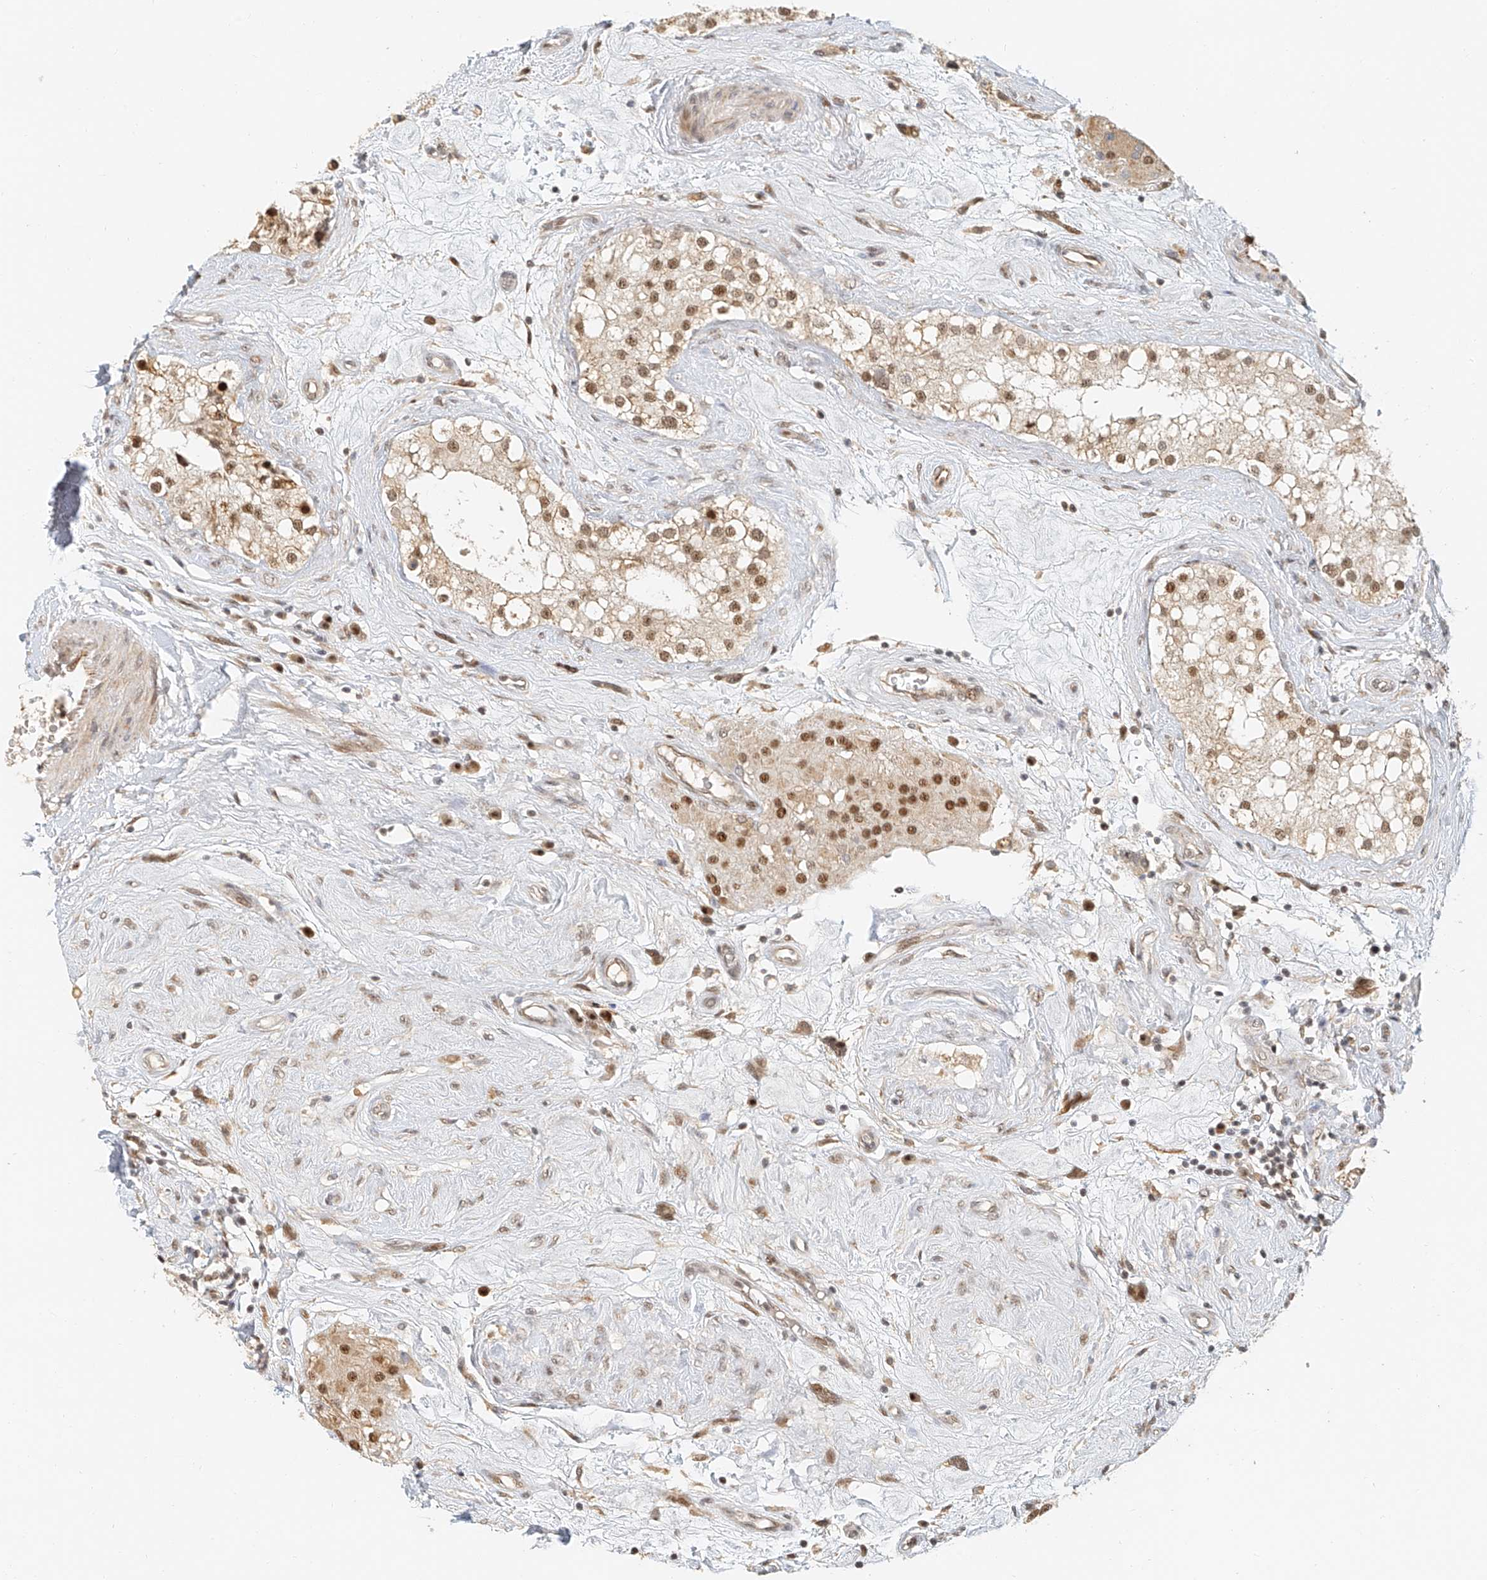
{"staining": {"intensity": "moderate", "quantity": ">75%", "location": "nuclear"}, "tissue": "testis", "cell_type": "Cells in seminiferous ducts", "image_type": "normal", "snomed": [{"axis": "morphology", "description": "Normal tissue, NOS"}, {"axis": "topography", "description": "Testis"}], "caption": "IHC histopathology image of benign testis: human testis stained using immunohistochemistry displays medium levels of moderate protein expression localized specifically in the nuclear of cells in seminiferous ducts, appearing as a nuclear brown color.", "gene": "CXorf58", "patient": {"sex": "male", "age": 84}}